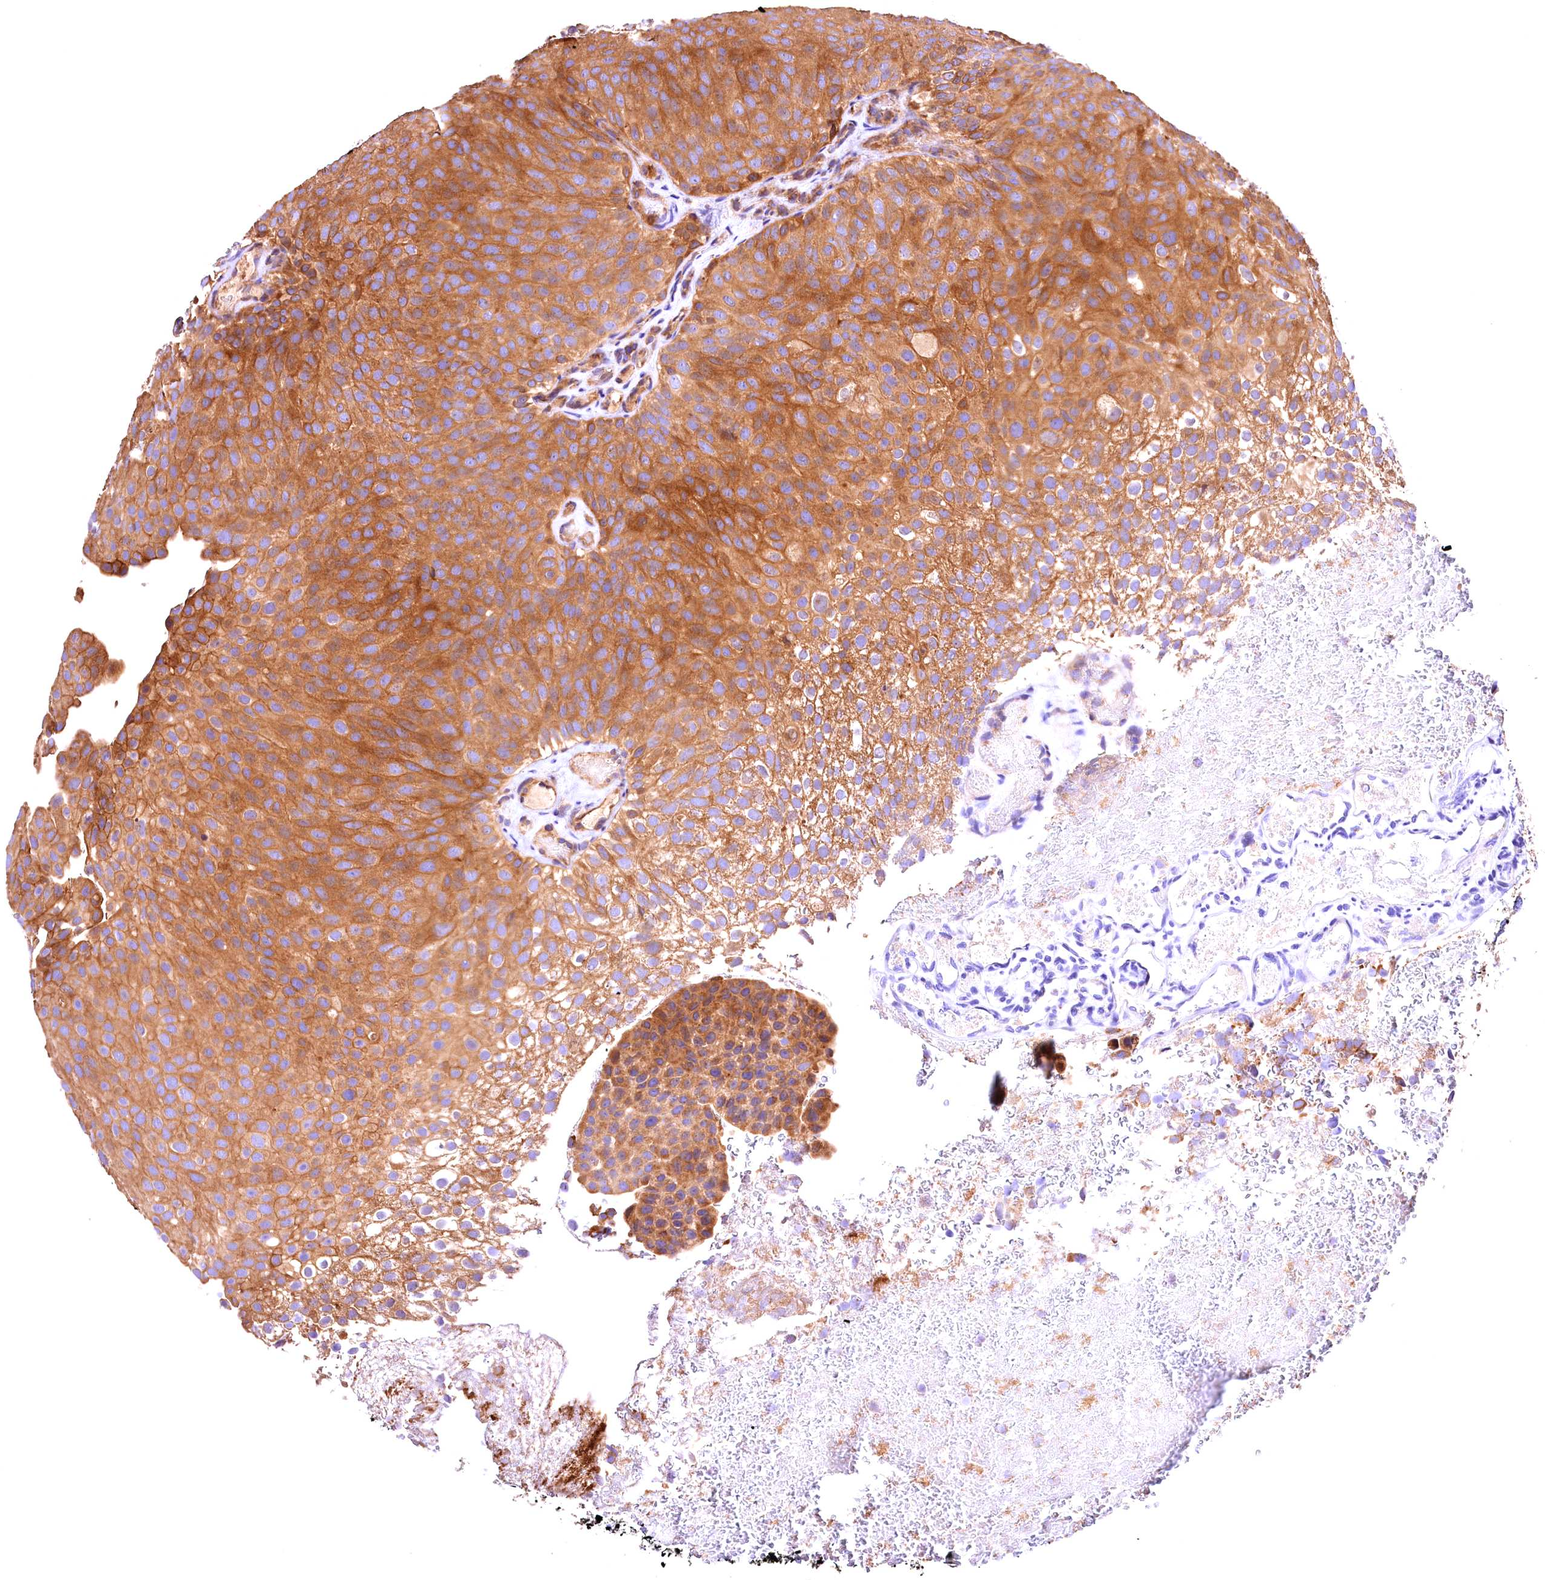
{"staining": {"intensity": "moderate", "quantity": ">75%", "location": "cytoplasmic/membranous"}, "tissue": "urothelial cancer", "cell_type": "Tumor cells", "image_type": "cancer", "snomed": [{"axis": "morphology", "description": "Urothelial carcinoma, Low grade"}, {"axis": "topography", "description": "Urinary bladder"}], "caption": "Human urothelial cancer stained with a protein marker shows moderate staining in tumor cells.", "gene": "KPTN", "patient": {"sex": "male", "age": 78}}